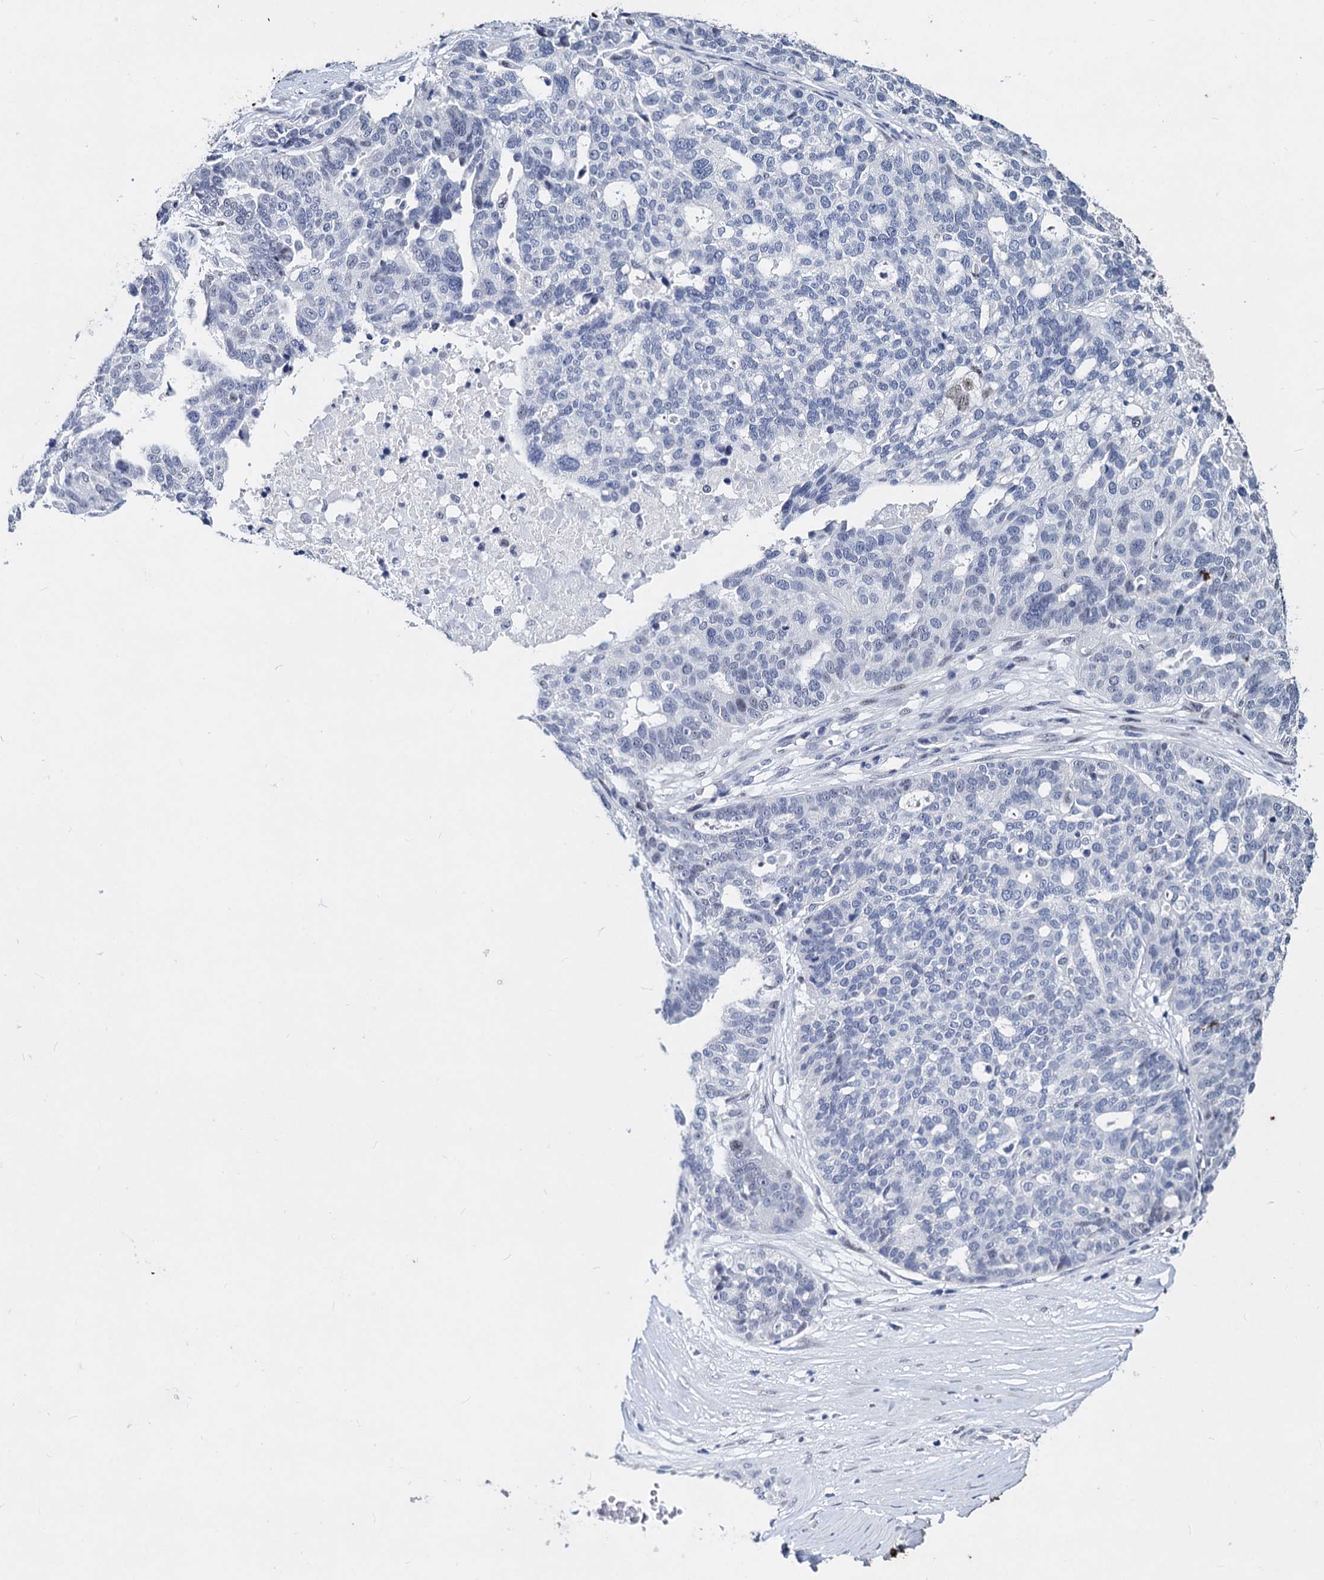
{"staining": {"intensity": "negative", "quantity": "none", "location": "none"}, "tissue": "ovarian cancer", "cell_type": "Tumor cells", "image_type": "cancer", "snomed": [{"axis": "morphology", "description": "Cystadenocarcinoma, serous, NOS"}, {"axis": "topography", "description": "Ovary"}], "caption": "Immunohistochemical staining of human ovarian cancer displays no significant staining in tumor cells.", "gene": "MAGEA4", "patient": {"sex": "female", "age": 59}}